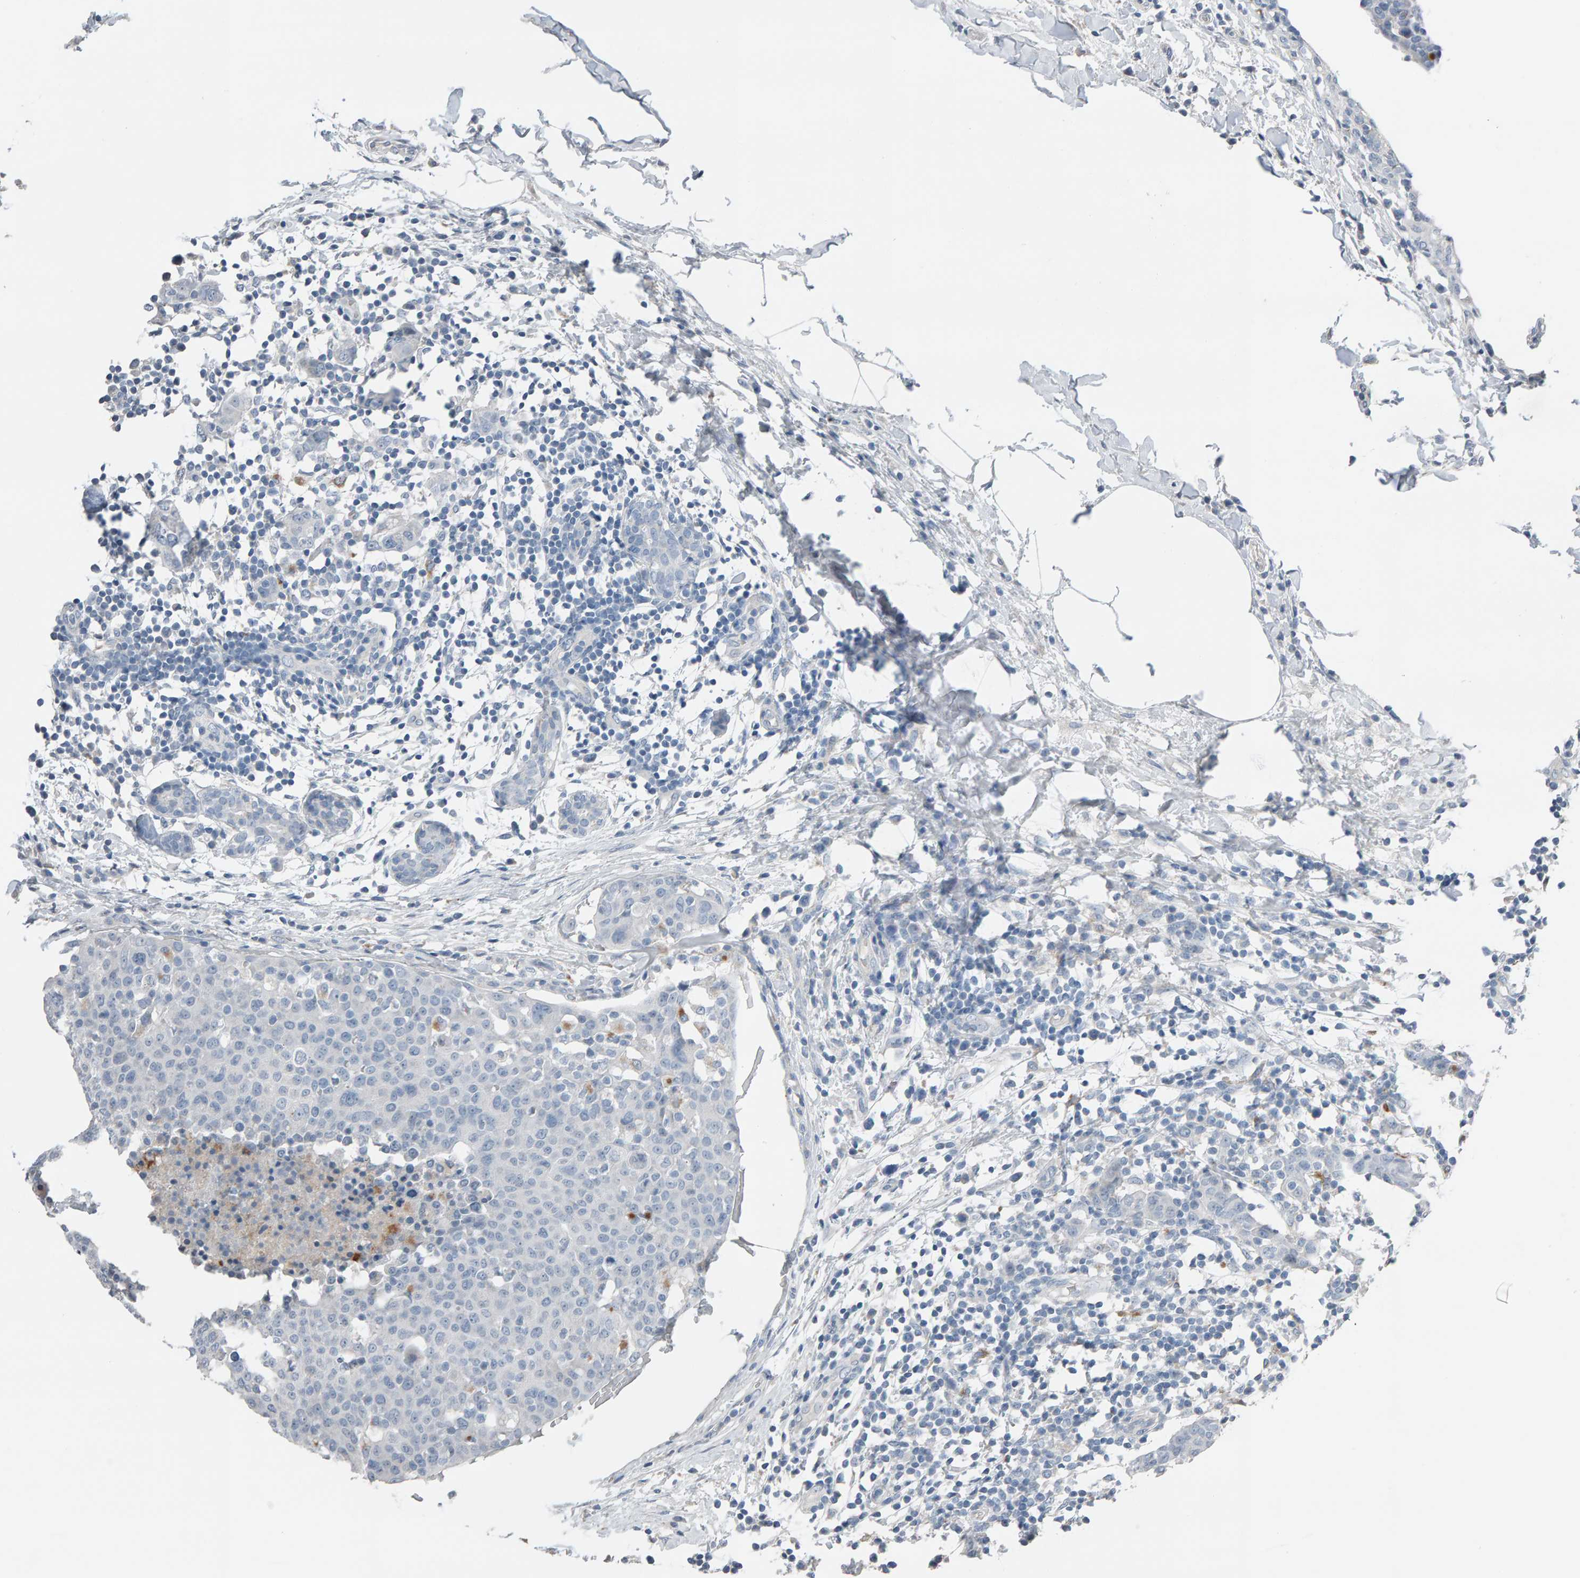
{"staining": {"intensity": "negative", "quantity": "none", "location": "none"}, "tissue": "breast cancer", "cell_type": "Tumor cells", "image_type": "cancer", "snomed": [{"axis": "morphology", "description": "Normal tissue, NOS"}, {"axis": "morphology", "description": "Duct carcinoma"}, {"axis": "topography", "description": "Breast"}], "caption": "This is an immunohistochemistry (IHC) photomicrograph of human breast cancer (infiltrating ductal carcinoma). There is no positivity in tumor cells.", "gene": "IPPK", "patient": {"sex": "female", "age": 37}}